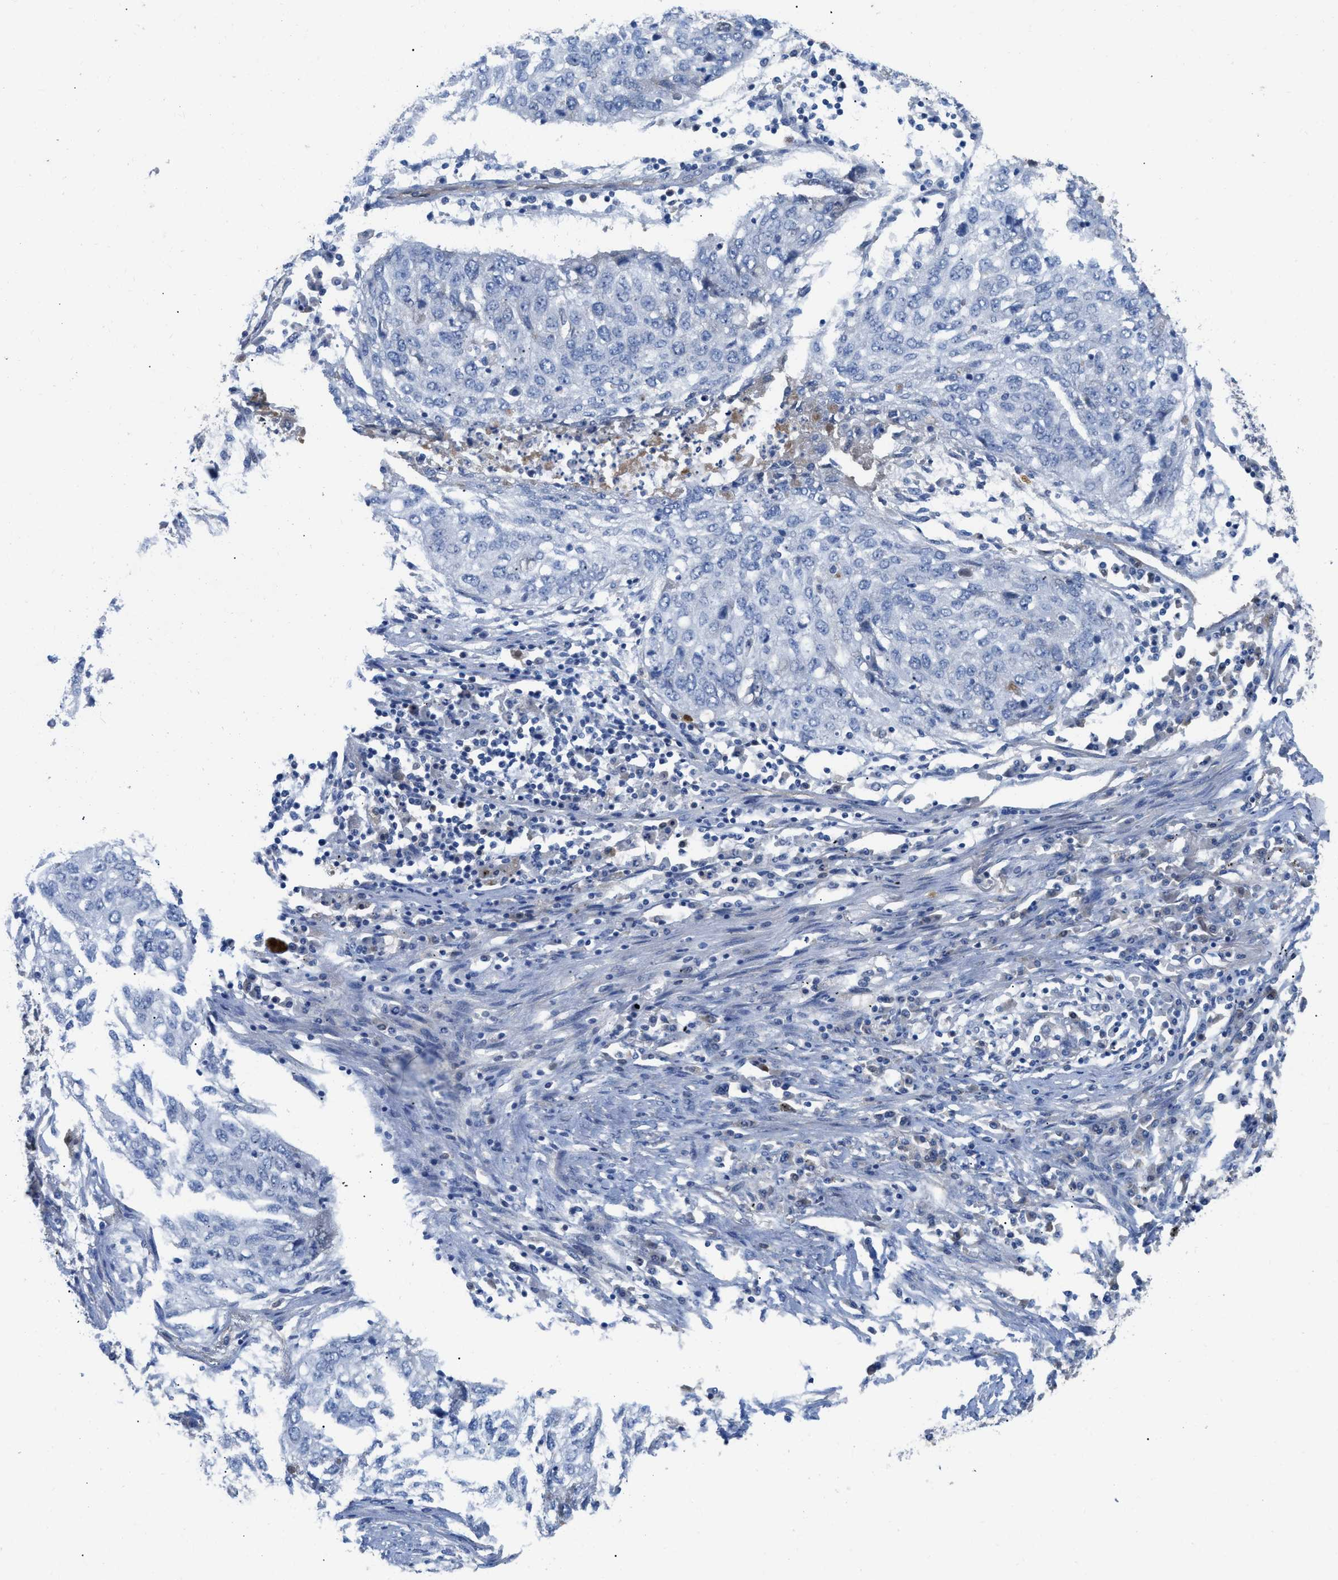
{"staining": {"intensity": "negative", "quantity": "none", "location": "none"}, "tissue": "lung cancer", "cell_type": "Tumor cells", "image_type": "cancer", "snomed": [{"axis": "morphology", "description": "Squamous cell carcinoma, NOS"}, {"axis": "topography", "description": "Lung"}], "caption": "Lung cancer (squamous cell carcinoma) was stained to show a protein in brown. There is no significant positivity in tumor cells.", "gene": "HPX", "patient": {"sex": "female", "age": 63}}